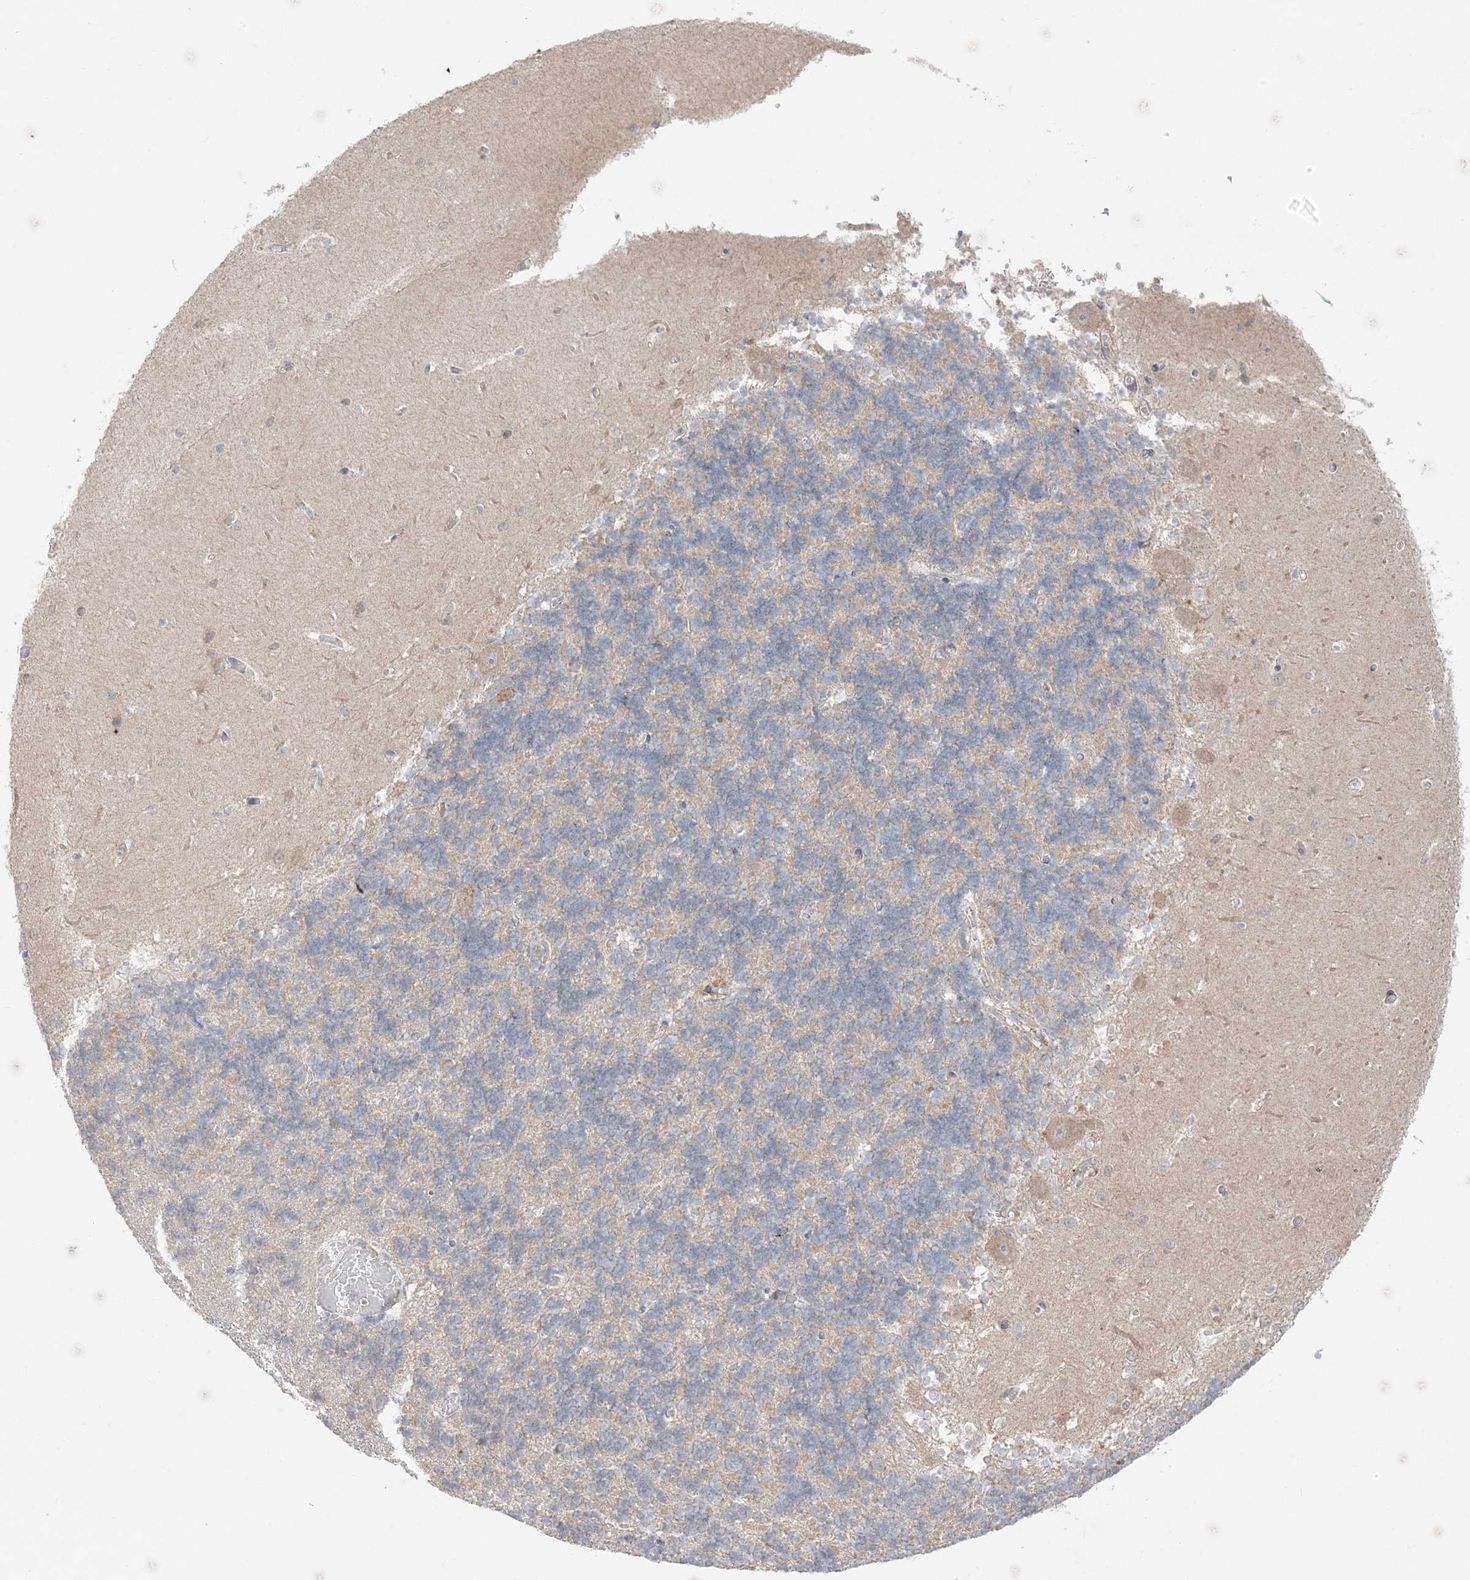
{"staining": {"intensity": "negative", "quantity": "none", "location": "none"}, "tissue": "cerebellum", "cell_type": "Cells in granular layer", "image_type": "normal", "snomed": [{"axis": "morphology", "description": "Normal tissue, NOS"}, {"axis": "topography", "description": "Cerebellum"}], "caption": "This is an IHC histopathology image of unremarkable cerebellum. There is no positivity in cells in granular layer.", "gene": "ODC1", "patient": {"sex": "male", "age": 37}}